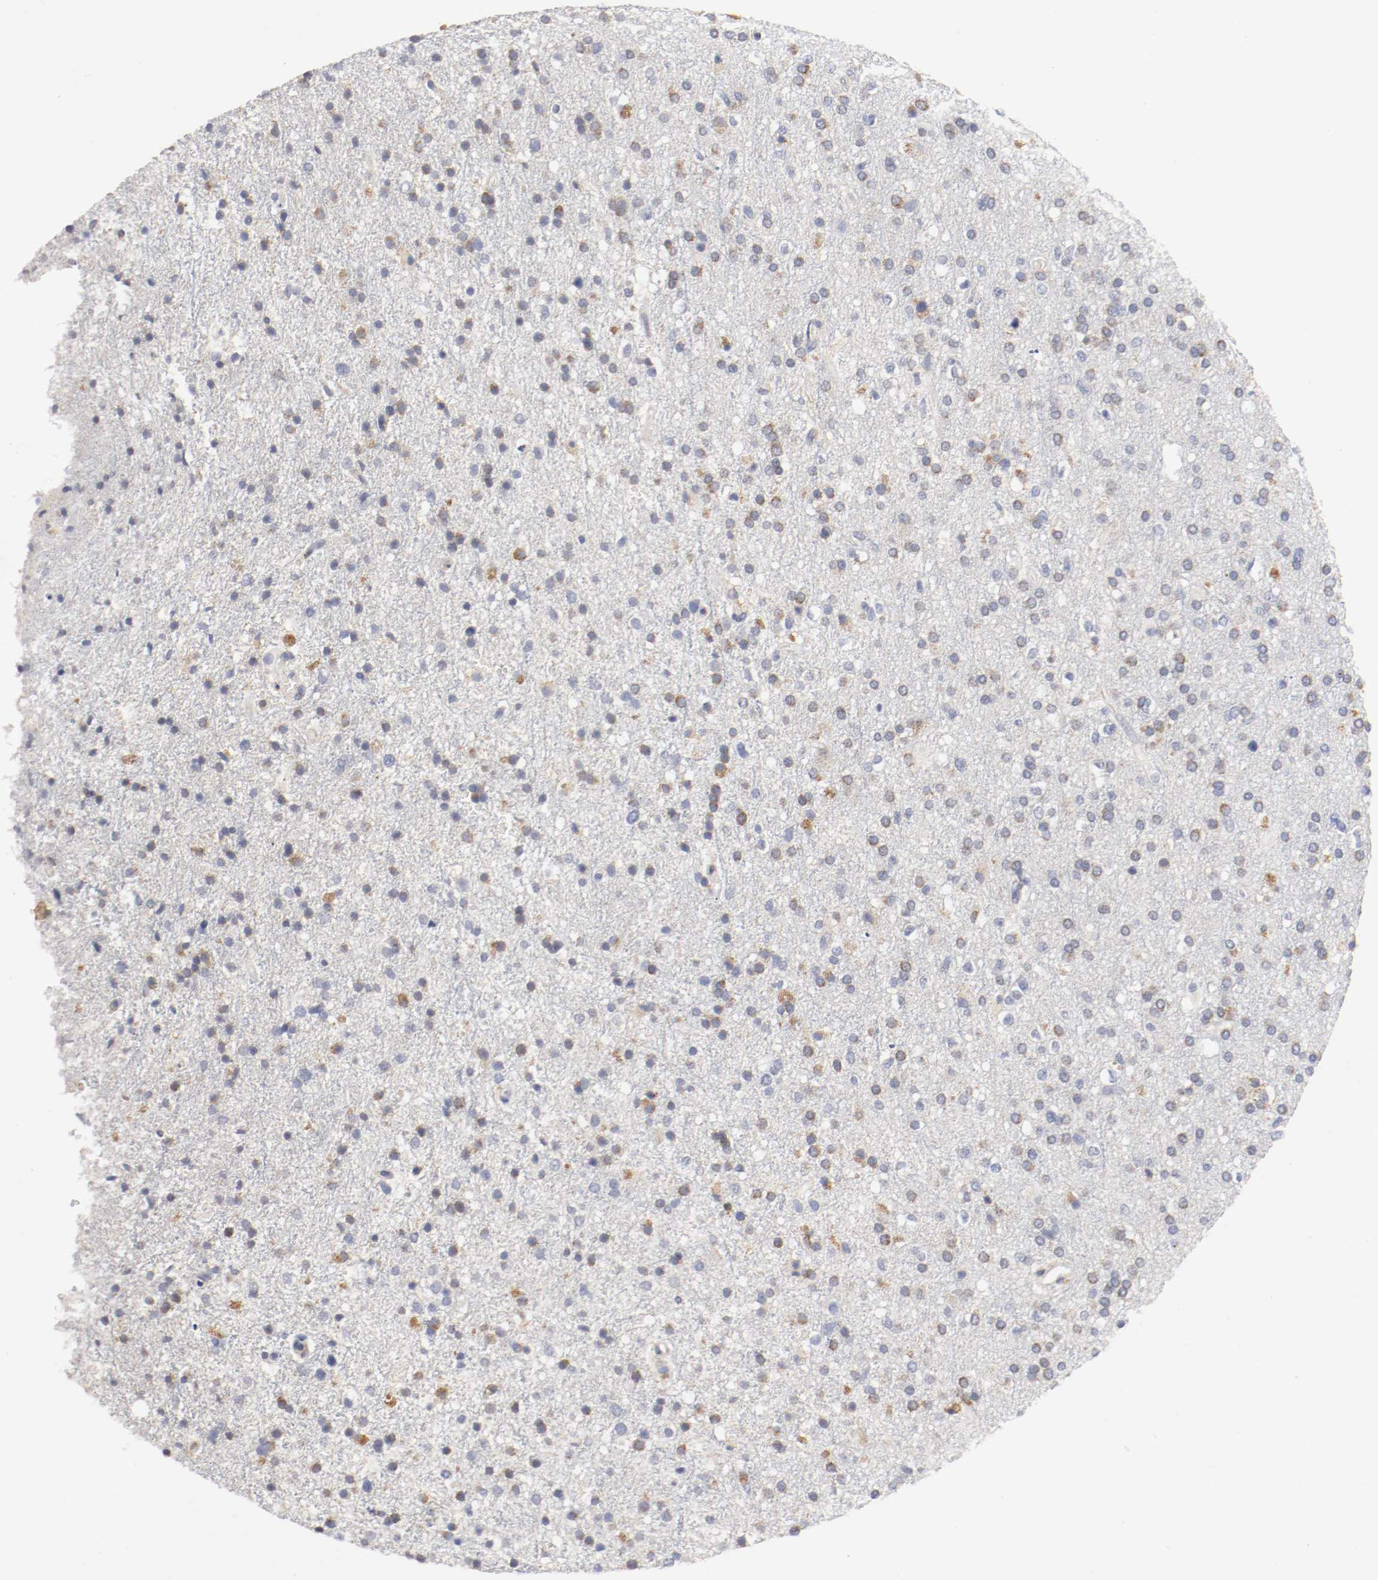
{"staining": {"intensity": "moderate", "quantity": "25%-75%", "location": "cytoplasmic/membranous"}, "tissue": "glioma", "cell_type": "Tumor cells", "image_type": "cancer", "snomed": [{"axis": "morphology", "description": "Glioma, malignant, High grade"}, {"axis": "topography", "description": "Brain"}], "caption": "Human glioma stained for a protein (brown) displays moderate cytoplasmic/membranous positive staining in about 25%-75% of tumor cells.", "gene": "TRAF2", "patient": {"sex": "male", "age": 33}}